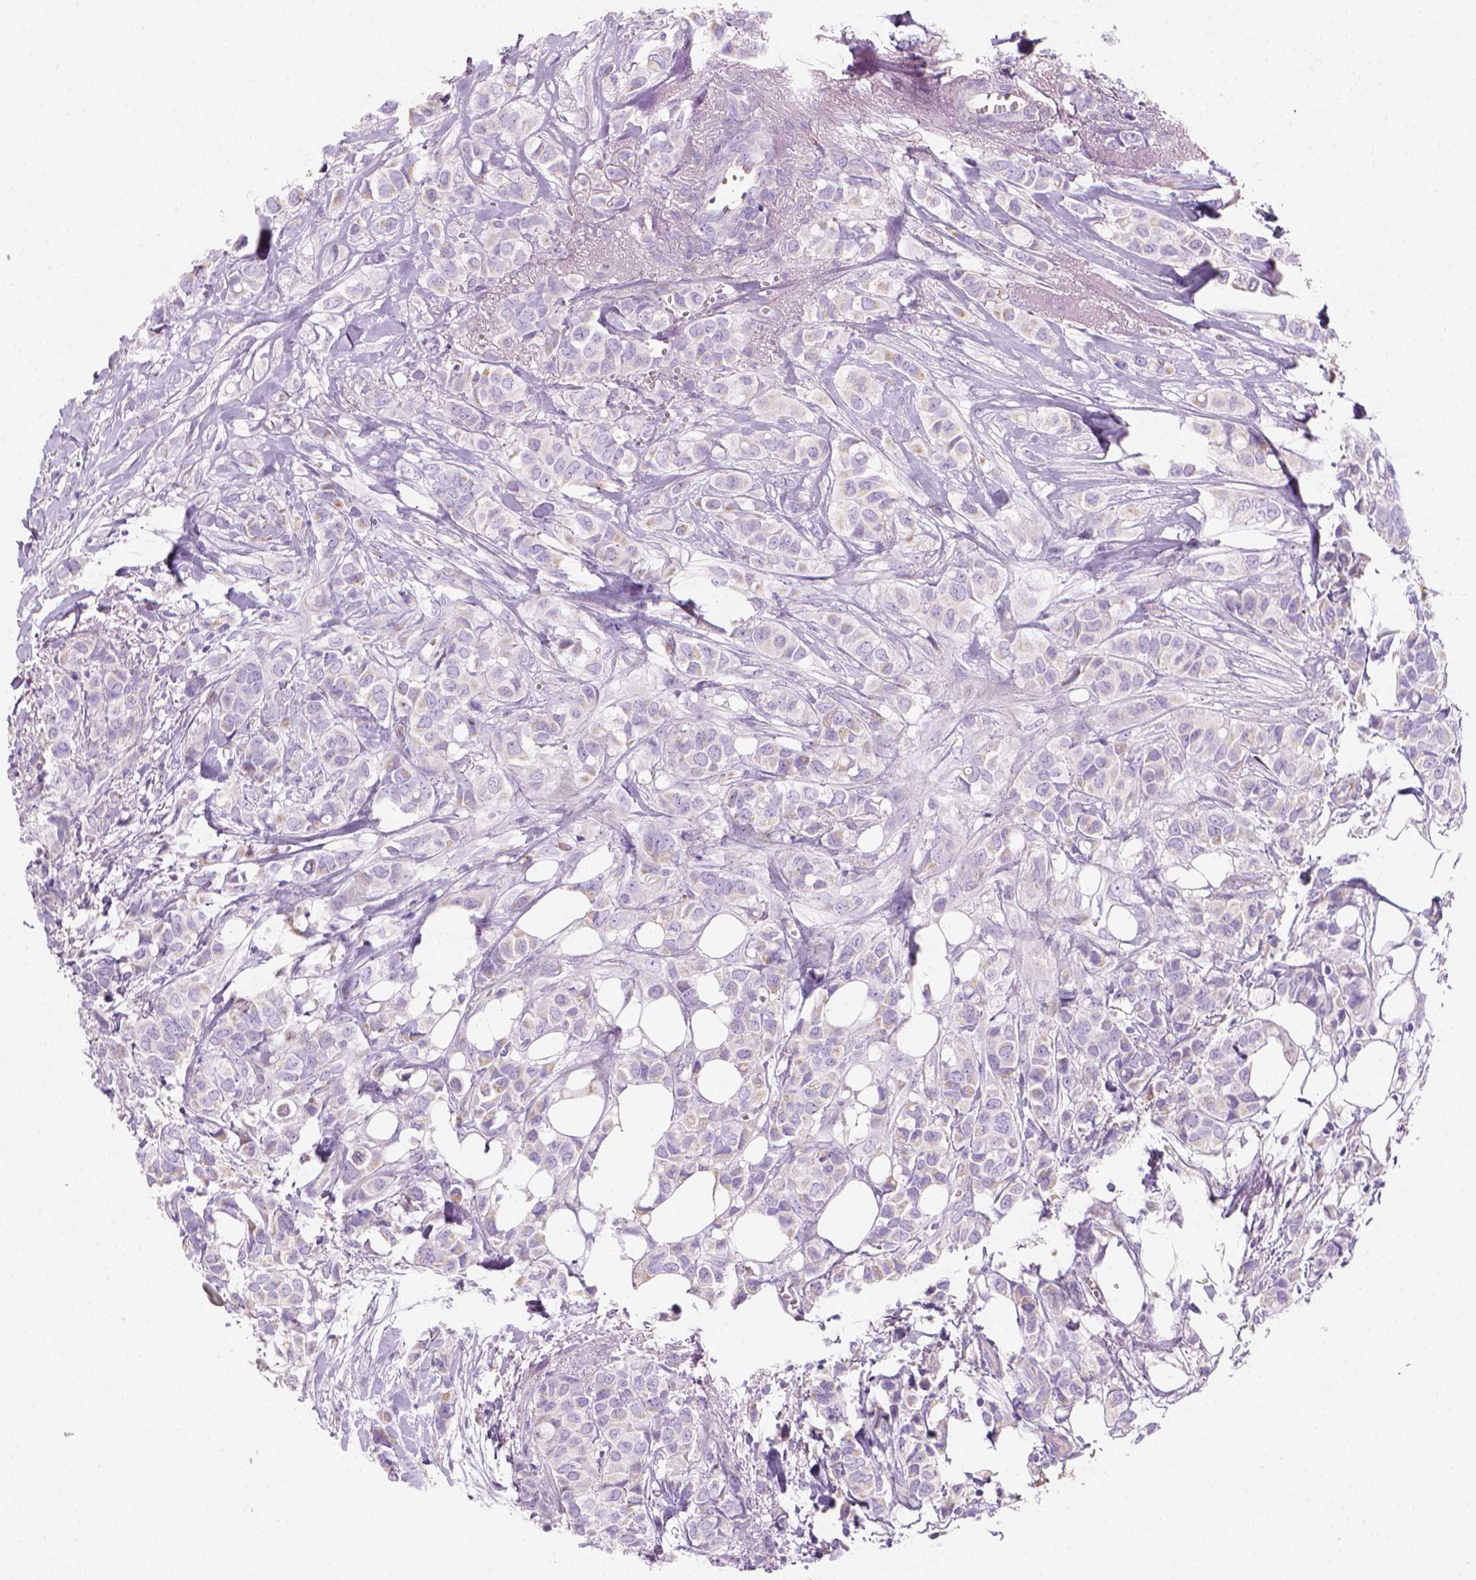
{"staining": {"intensity": "negative", "quantity": "none", "location": "none"}, "tissue": "breast cancer", "cell_type": "Tumor cells", "image_type": "cancer", "snomed": [{"axis": "morphology", "description": "Duct carcinoma"}, {"axis": "topography", "description": "Breast"}], "caption": "There is no significant expression in tumor cells of invasive ductal carcinoma (breast).", "gene": "CES2", "patient": {"sex": "female", "age": 85}}